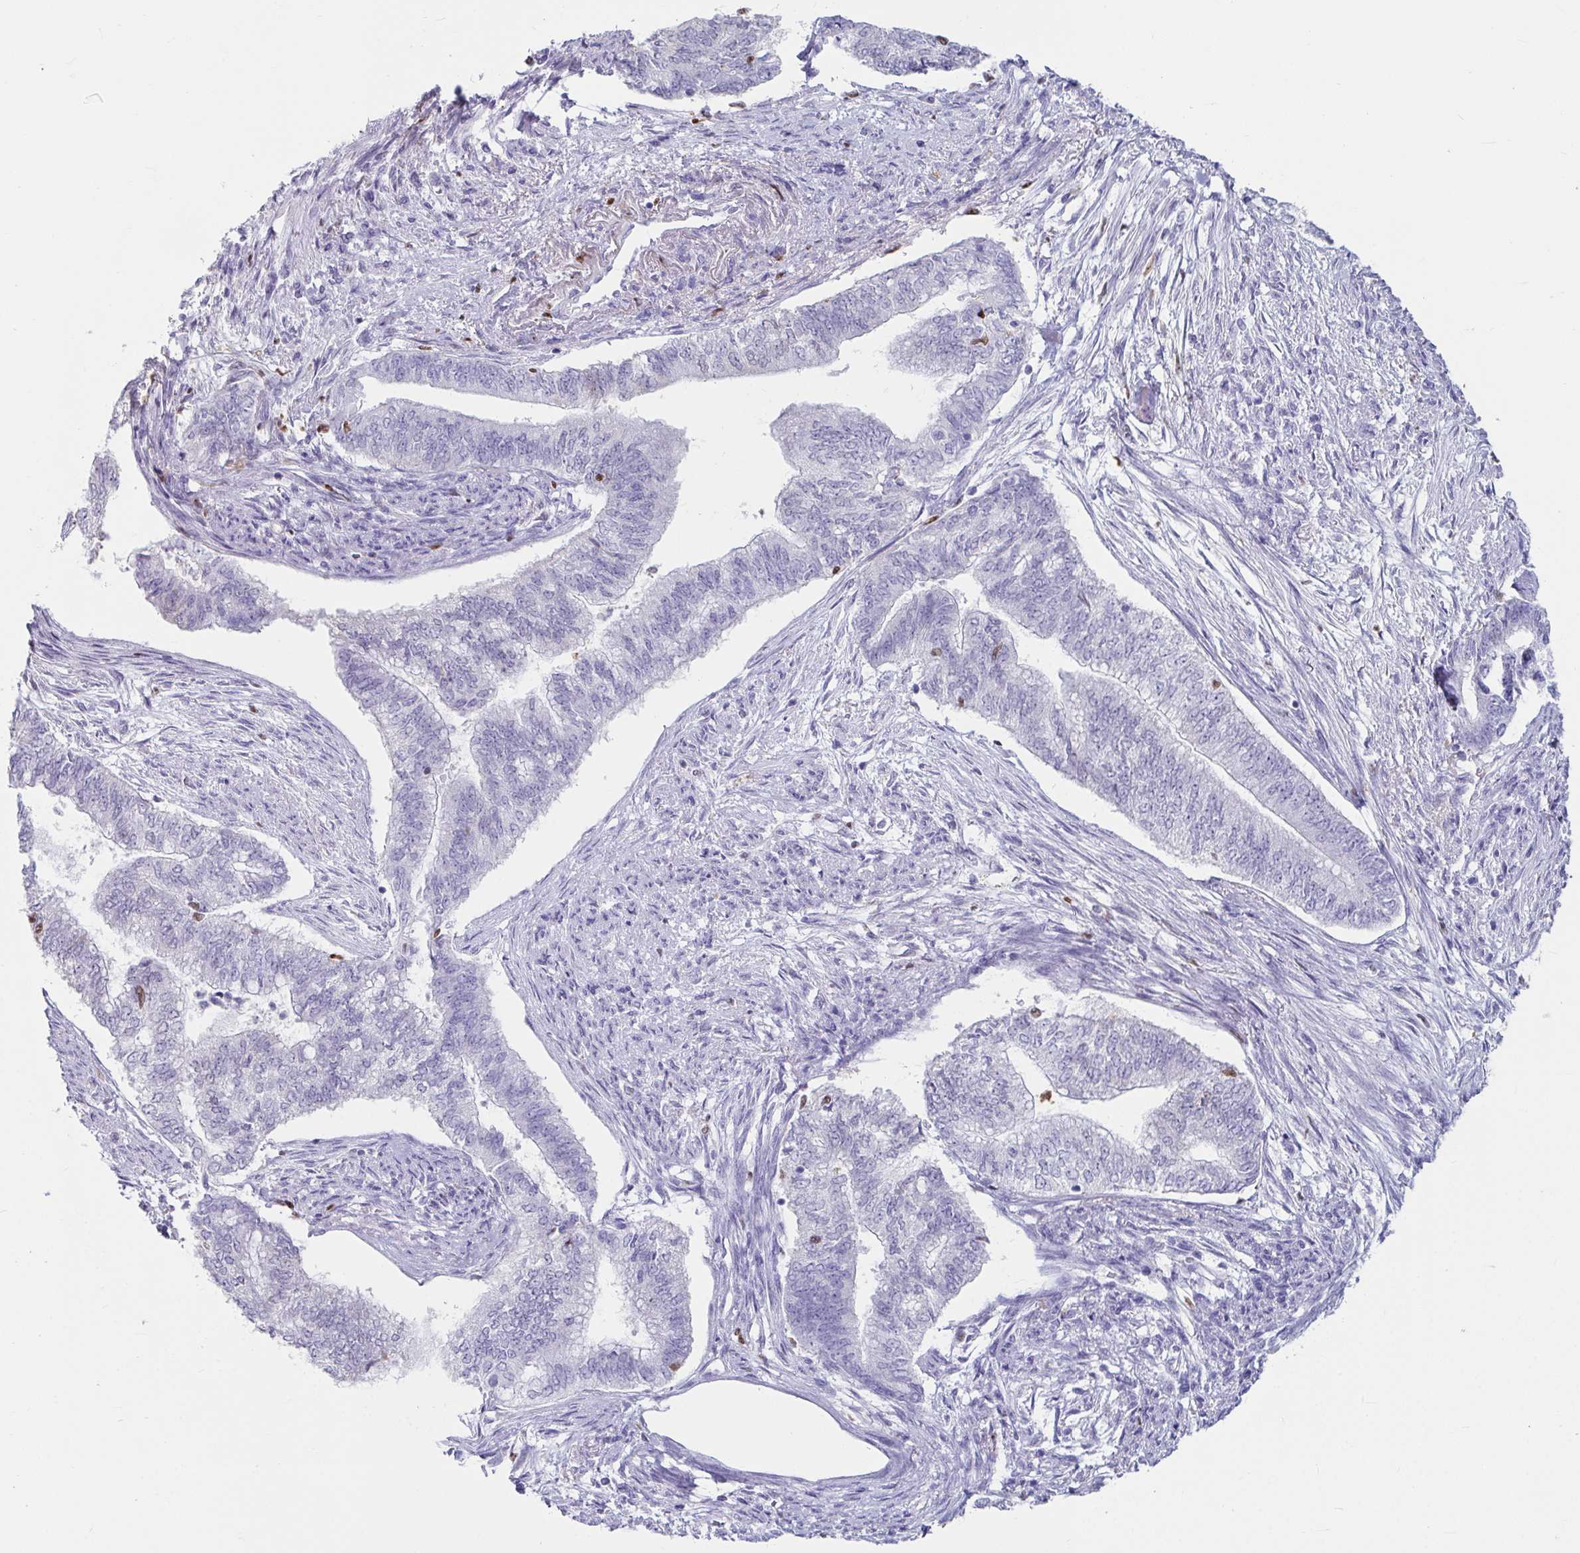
{"staining": {"intensity": "negative", "quantity": "none", "location": "none"}, "tissue": "endometrial cancer", "cell_type": "Tumor cells", "image_type": "cancer", "snomed": [{"axis": "morphology", "description": "Adenocarcinoma, NOS"}, {"axis": "topography", "description": "Endometrium"}], "caption": "This is an immunohistochemistry (IHC) photomicrograph of adenocarcinoma (endometrial). There is no staining in tumor cells.", "gene": "ZNF586", "patient": {"sex": "female", "age": 65}}